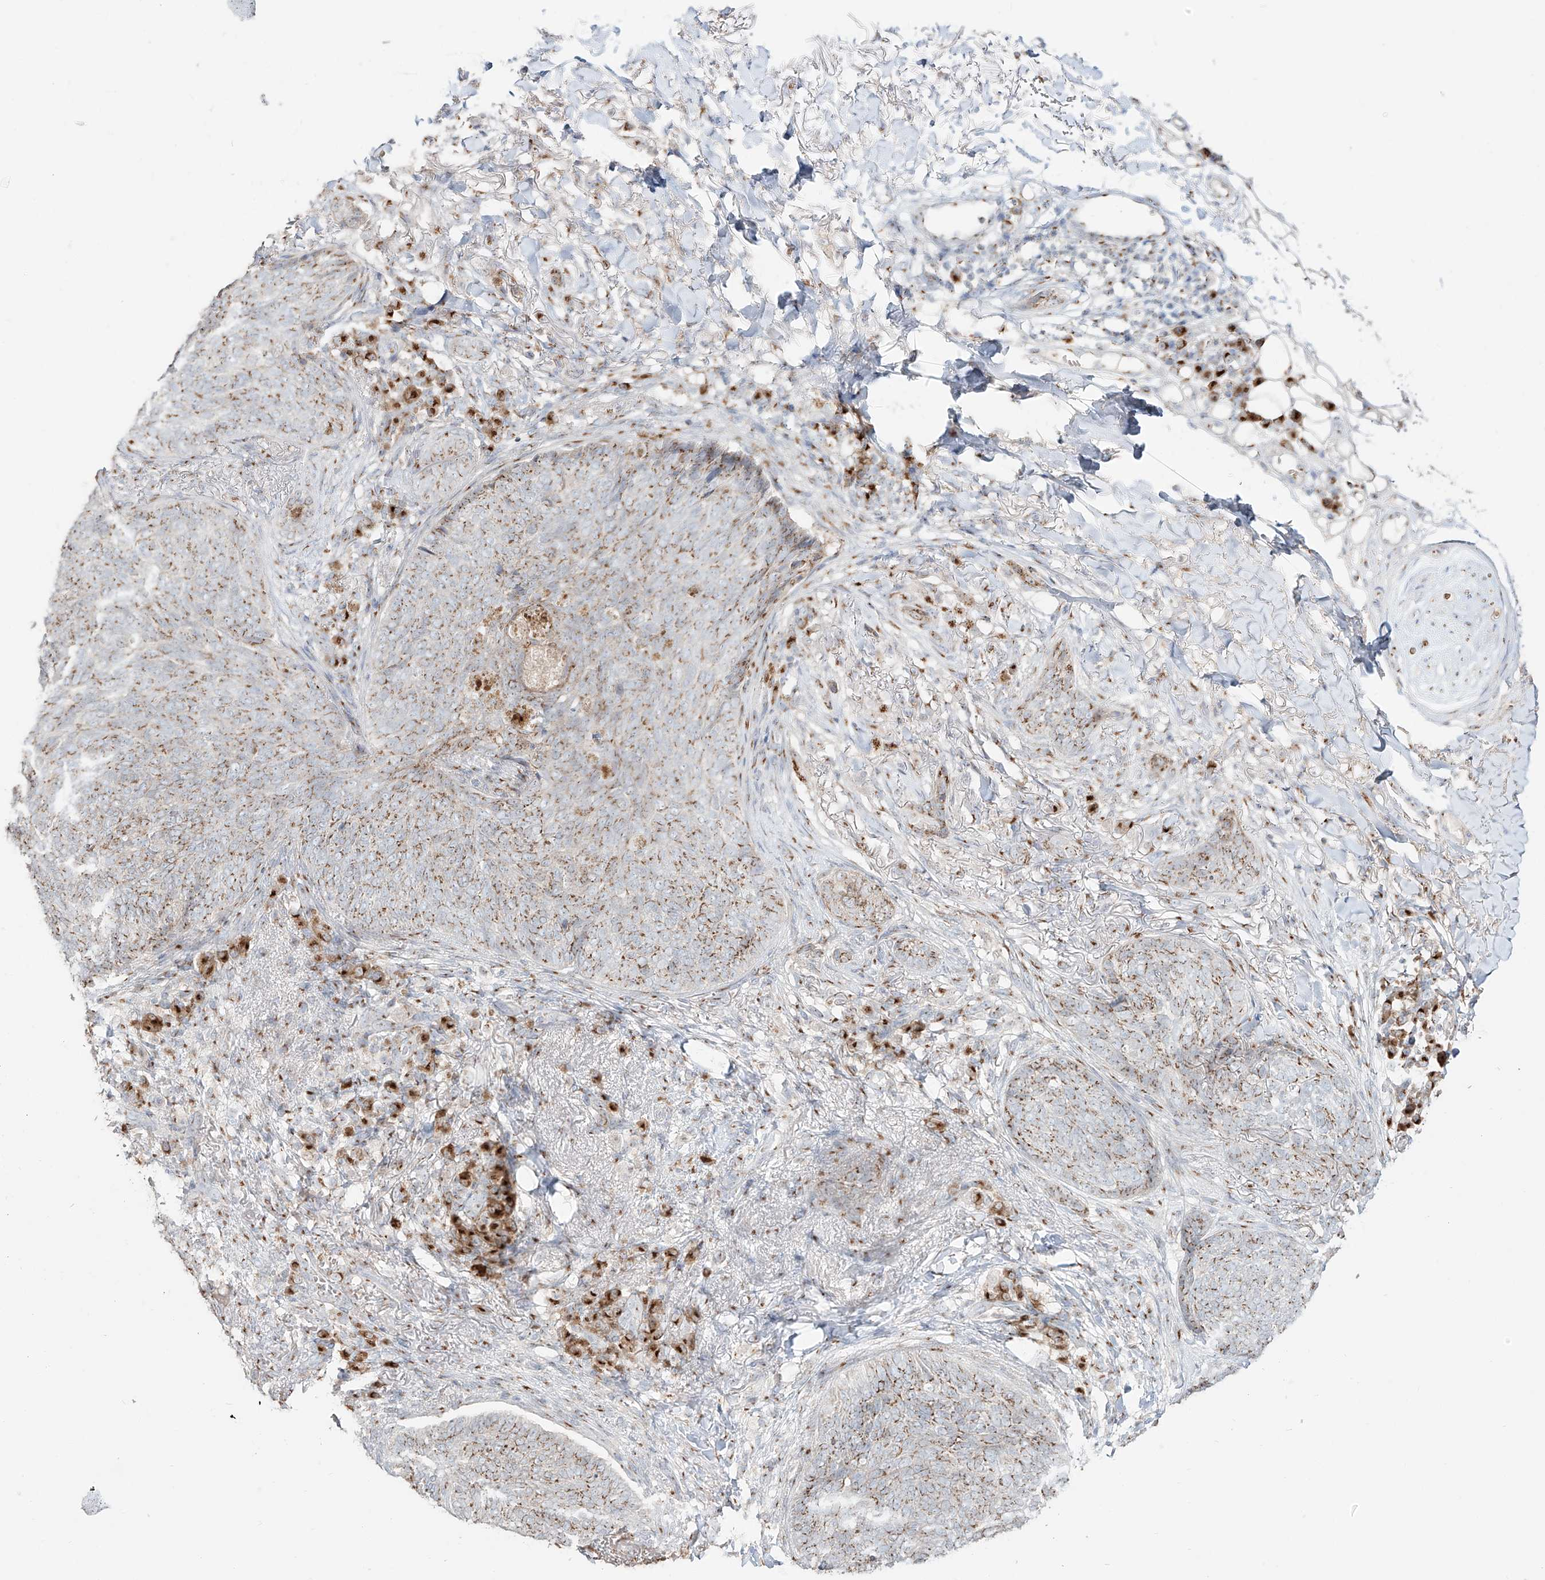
{"staining": {"intensity": "moderate", "quantity": ">75%", "location": "cytoplasmic/membranous"}, "tissue": "skin cancer", "cell_type": "Tumor cells", "image_type": "cancer", "snomed": [{"axis": "morphology", "description": "Basal cell carcinoma"}, {"axis": "topography", "description": "Skin"}], "caption": "An IHC image of tumor tissue is shown. Protein staining in brown highlights moderate cytoplasmic/membranous positivity in basal cell carcinoma (skin) within tumor cells.", "gene": "BSDC1", "patient": {"sex": "male", "age": 85}}